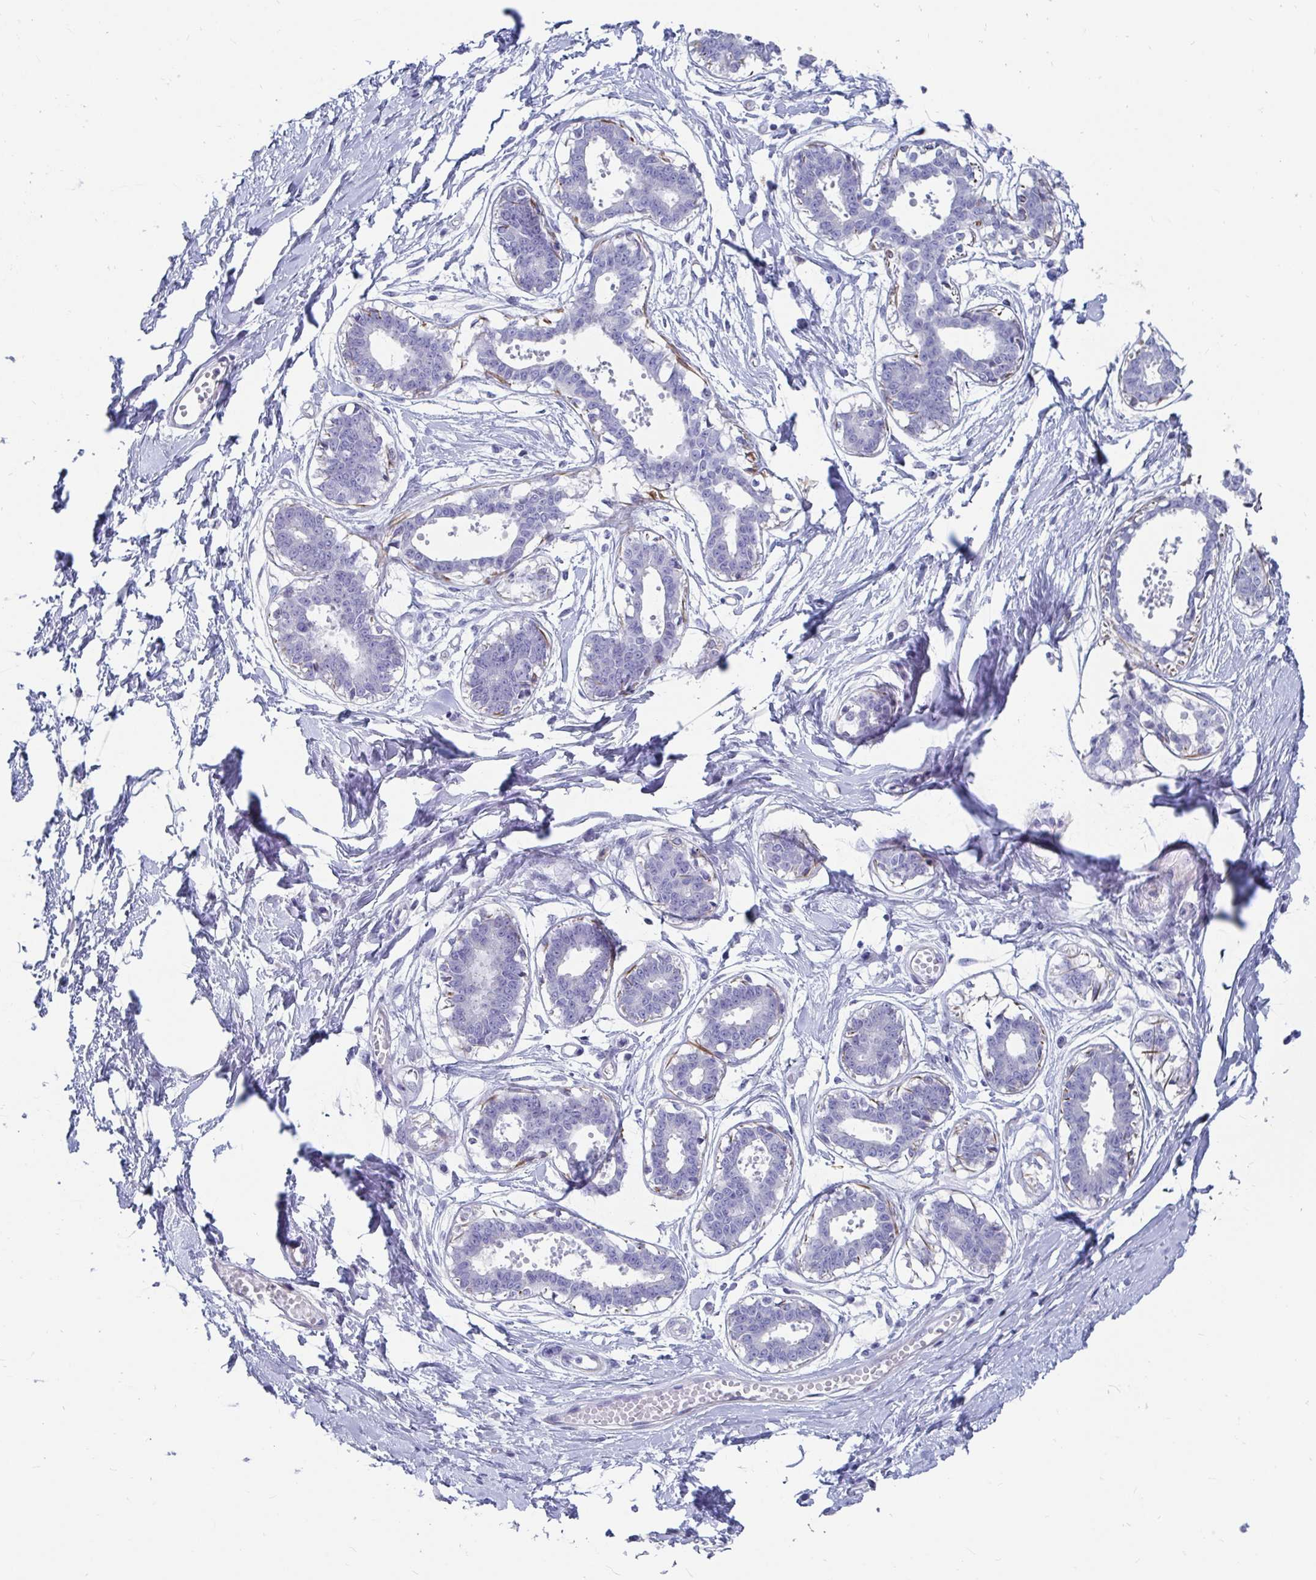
{"staining": {"intensity": "negative", "quantity": "none", "location": "none"}, "tissue": "breast", "cell_type": "Adipocytes", "image_type": "normal", "snomed": [{"axis": "morphology", "description": "Normal tissue, NOS"}, {"axis": "topography", "description": "Breast"}], "caption": "A high-resolution histopathology image shows immunohistochemistry (IHC) staining of benign breast, which shows no significant expression in adipocytes. Nuclei are stained in blue.", "gene": "ZFP82", "patient": {"sex": "female", "age": 45}}